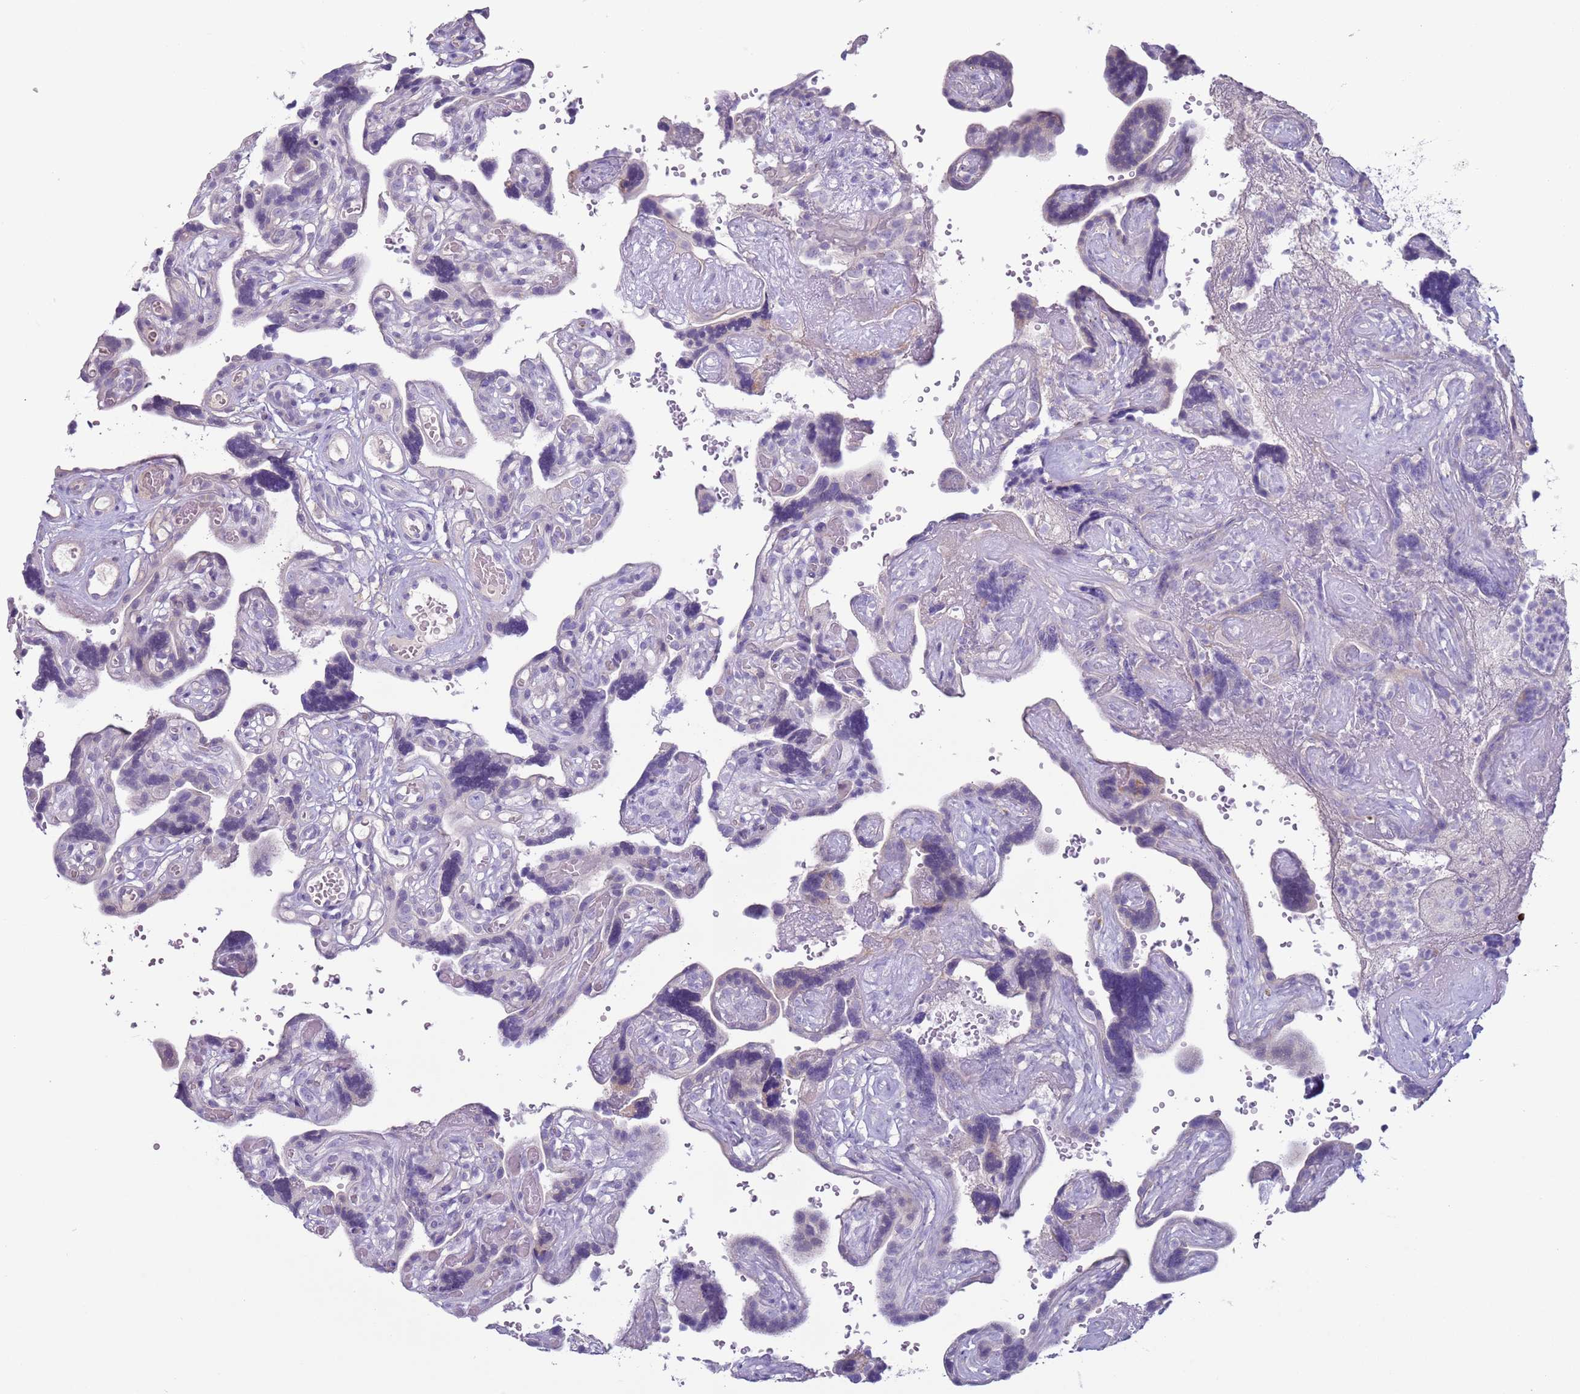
{"staining": {"intensity": "negative", "quantity": "none", "location": "none"}, "tissue": "placenta", "cell_type": "Decidual cells", "image_type": "normal", "snomed": [{"axis": "morphology", "description": "Normal tissue, NOS"}, {"axis": "topography", "description": "Placenta"}], "caption": "The histopathology image displays no staining of decidual cells in unremarkable placenta.", "gene": "NPAP1", "patient": {"sex": "female", "age": 30}}